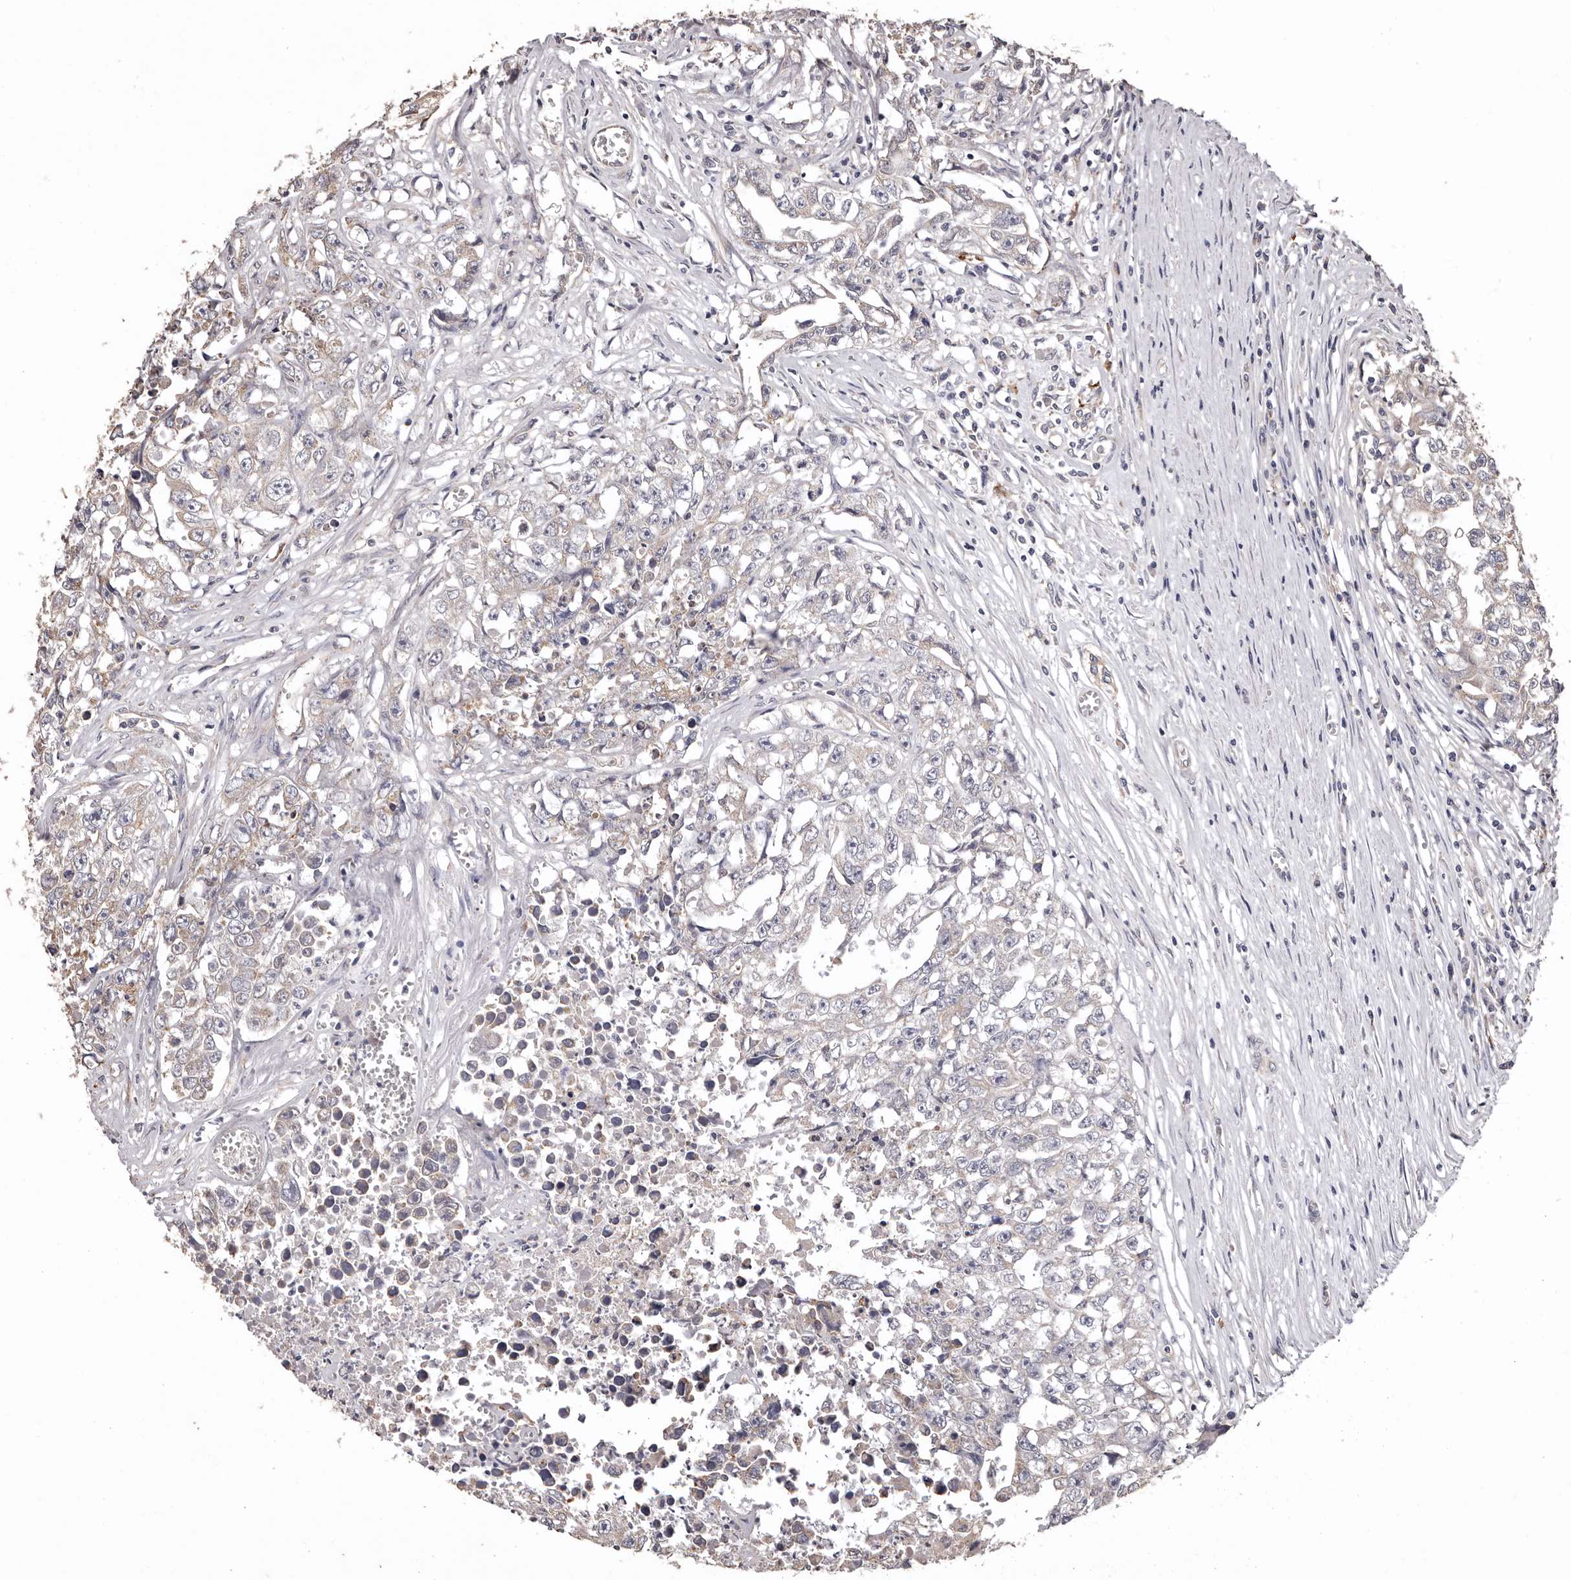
{"staining": {"intensity": "weak", "quantity": "<25%", "location": "cytoplasmic/membranous"}, "tissue": "testis cancer", "cell_type": "Tumor cells", "image_type": "cancer", "snomed": [{"axis": "morphology", "description": "Seminoma, NOS"}, {"axis": "morphology", "description": "Carcinoma, Embryonal, NOS"}, {"axis": "topography", "description": "Testis"}], "caption": "An IHC micrograph of testis cancer (embryonal carcinoma) is shown. There is no staining in tumor cells of testis cancer (embryonal carcinoma).", "gene": "ETNK1", "patient": {"sex": "male", "age": 43}}